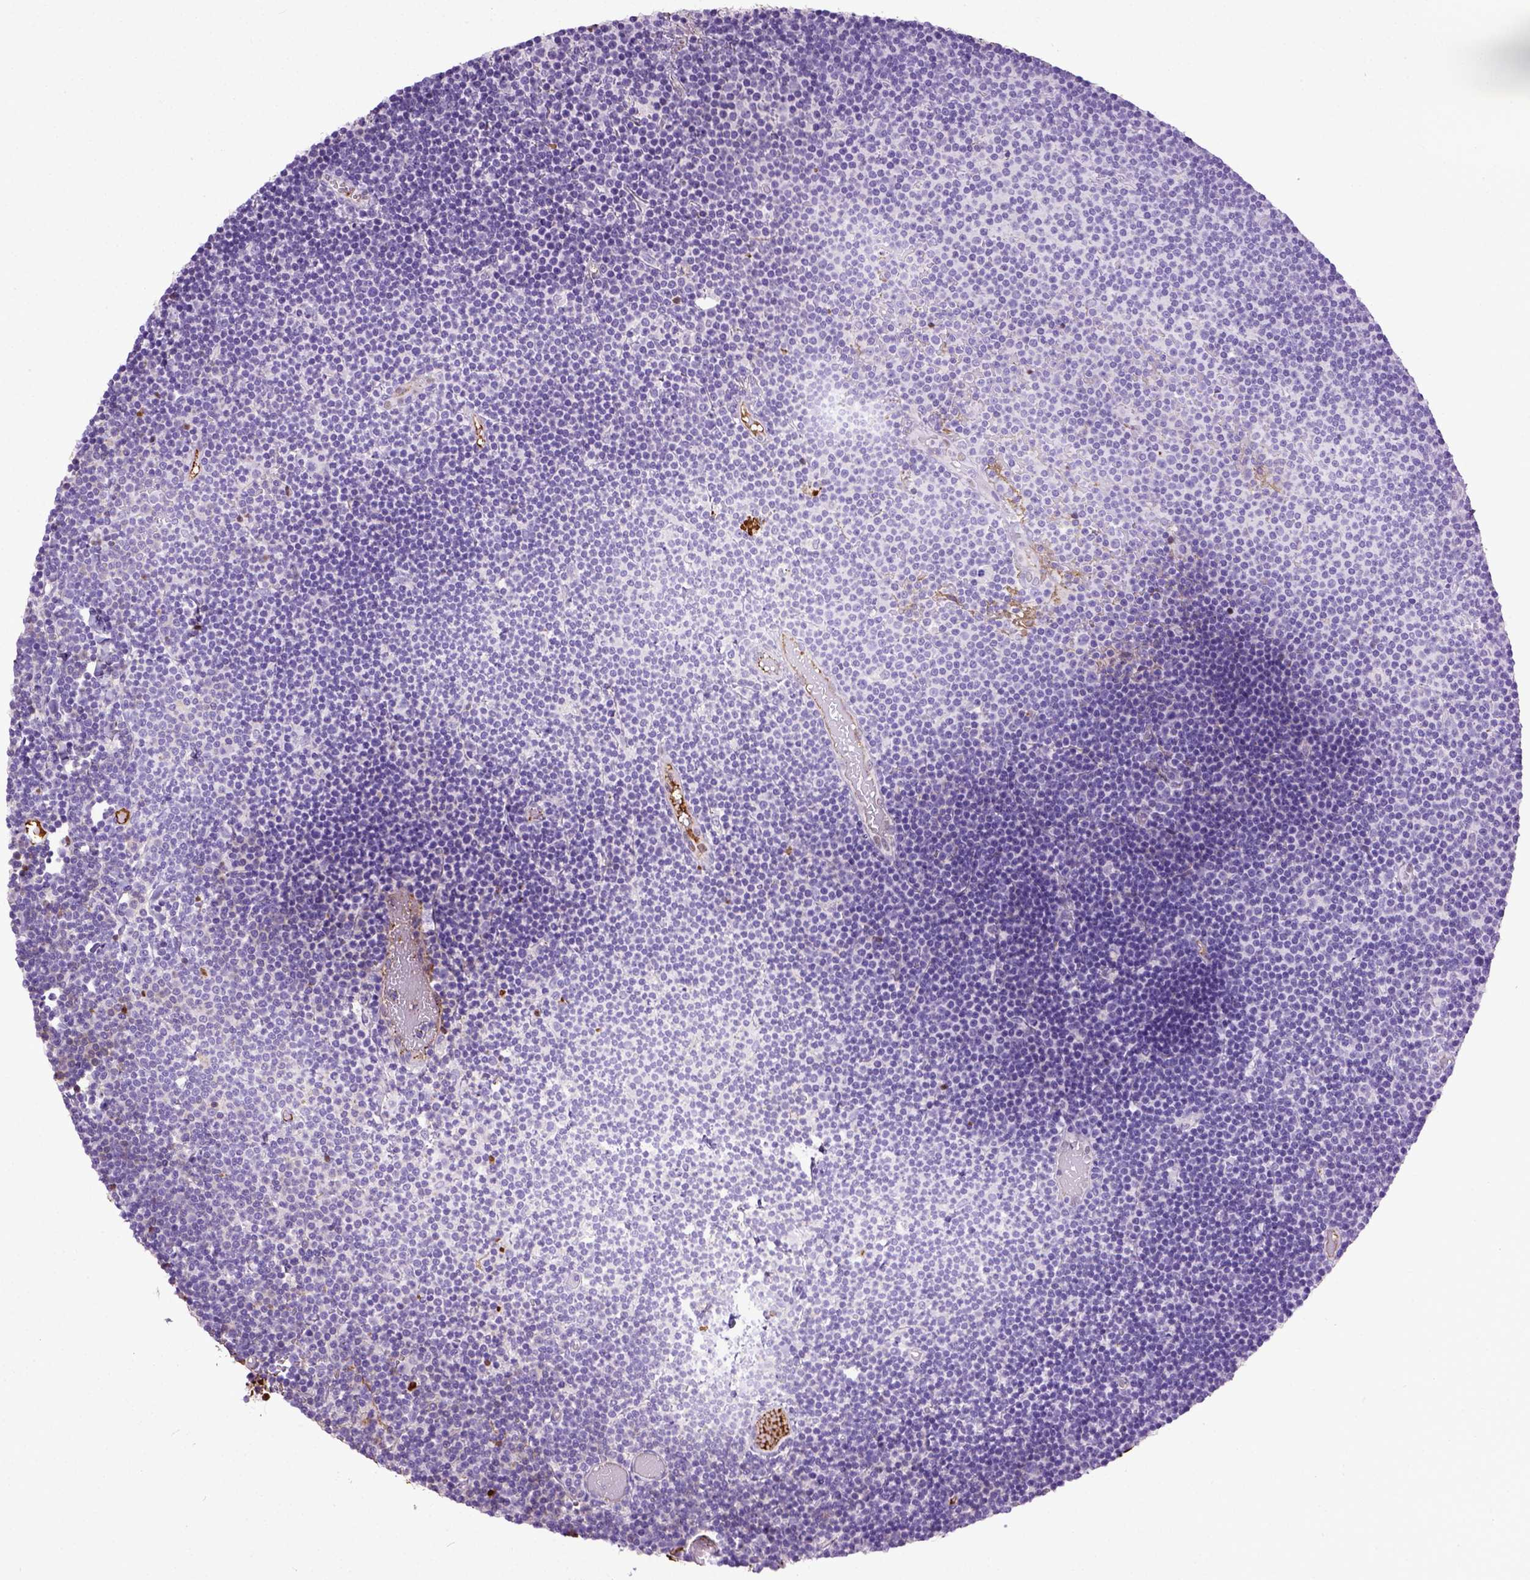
{"staining": {"intensity": "negative", "quantity": "none", "location": "none"}, "tissue": "lymphoma", "cell_type": "Tumor cells", "image_type": "cancer", "snomed": [{"axis": "morphology", "description": "Malignant lymphoma, non-Hodgkin's type, Low grade"}, {"axis": "topography", "description": "Brain"}], "caption": "Human lymphoma stained for a protein using immunohistochemistry exhibits no staining in tumor cells.", "gene": "ADAMTS8", "patient": {"sex": "female", "age": 66}}